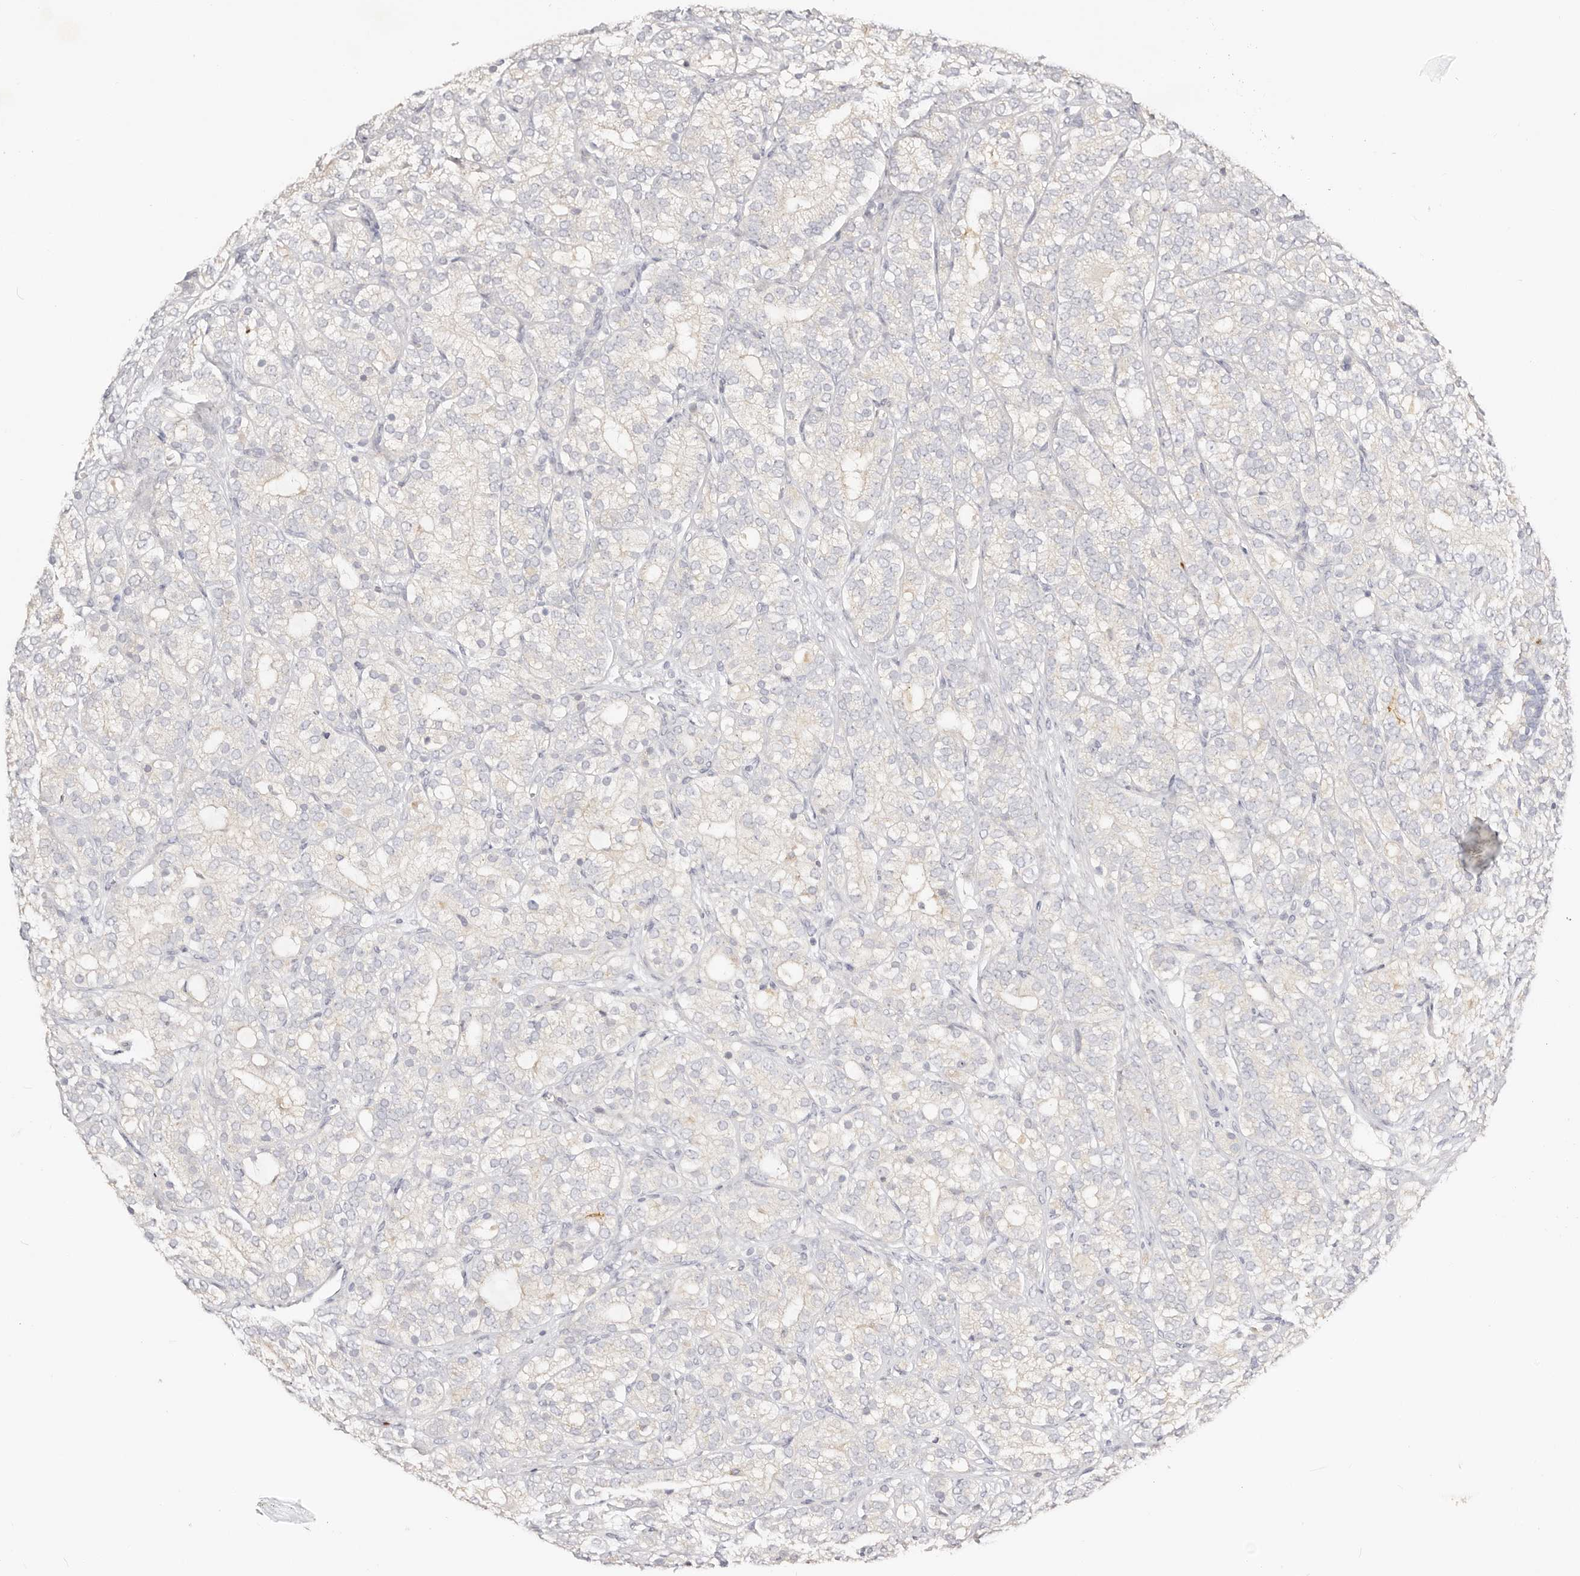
{"staining": {"intensity": "negative", "quantity": "none", "location": "none"}, "tissue": "prostate cancer", "cell_type": "Tumor cells", "image_type": "cancer", "snomed": [{"axis": "morphology", "description": "Adenocarcinoma, High grade"}, {"axis": "topography", "description": "Prostate"}], "caption": "There is no significant positivity in tumor cells of adenocarcinoma (high-grade) (prostate).", "gene": "DNASE1", "patient": {"sex": "male", "age": 57}}